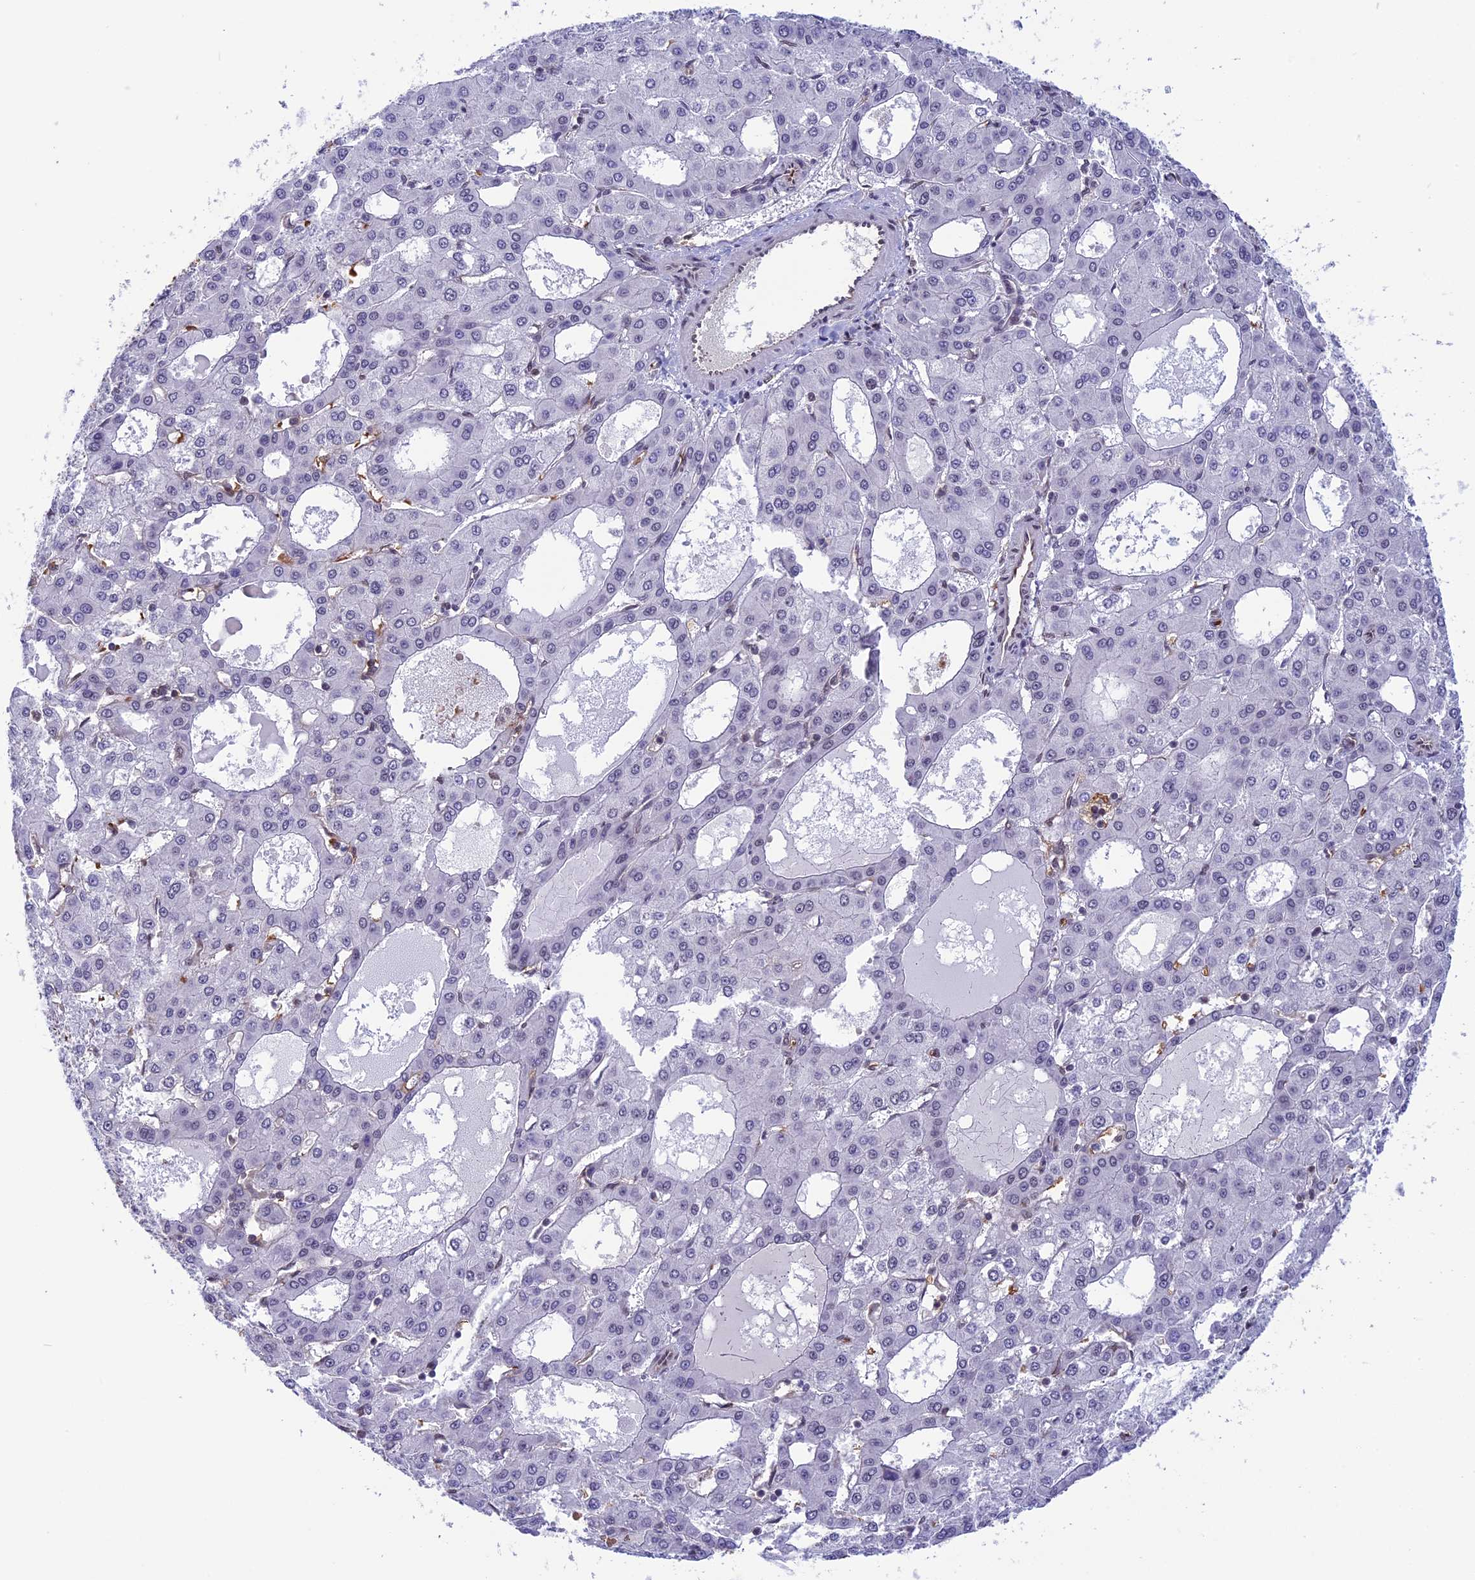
{"staining": {"intensity": "negative", "quantity": "none", "location": "none"}, "tissue": "liver cancer", "cell_type": "Tumor cells", "image_type": "cancer", "snomed": [{"axis": "morphology", "description": "Carcinoma, Hepatocellular, NOS"}, {"axis": "topography", "description": "Liver"}], "caption": "Immunohistochemistry (IHC) of hepatocellular carcinoma (liver) shows no staining in tumor cells.", "gene": "MPHOSPH8", "patient": {"sex": "male", "age": 47}}